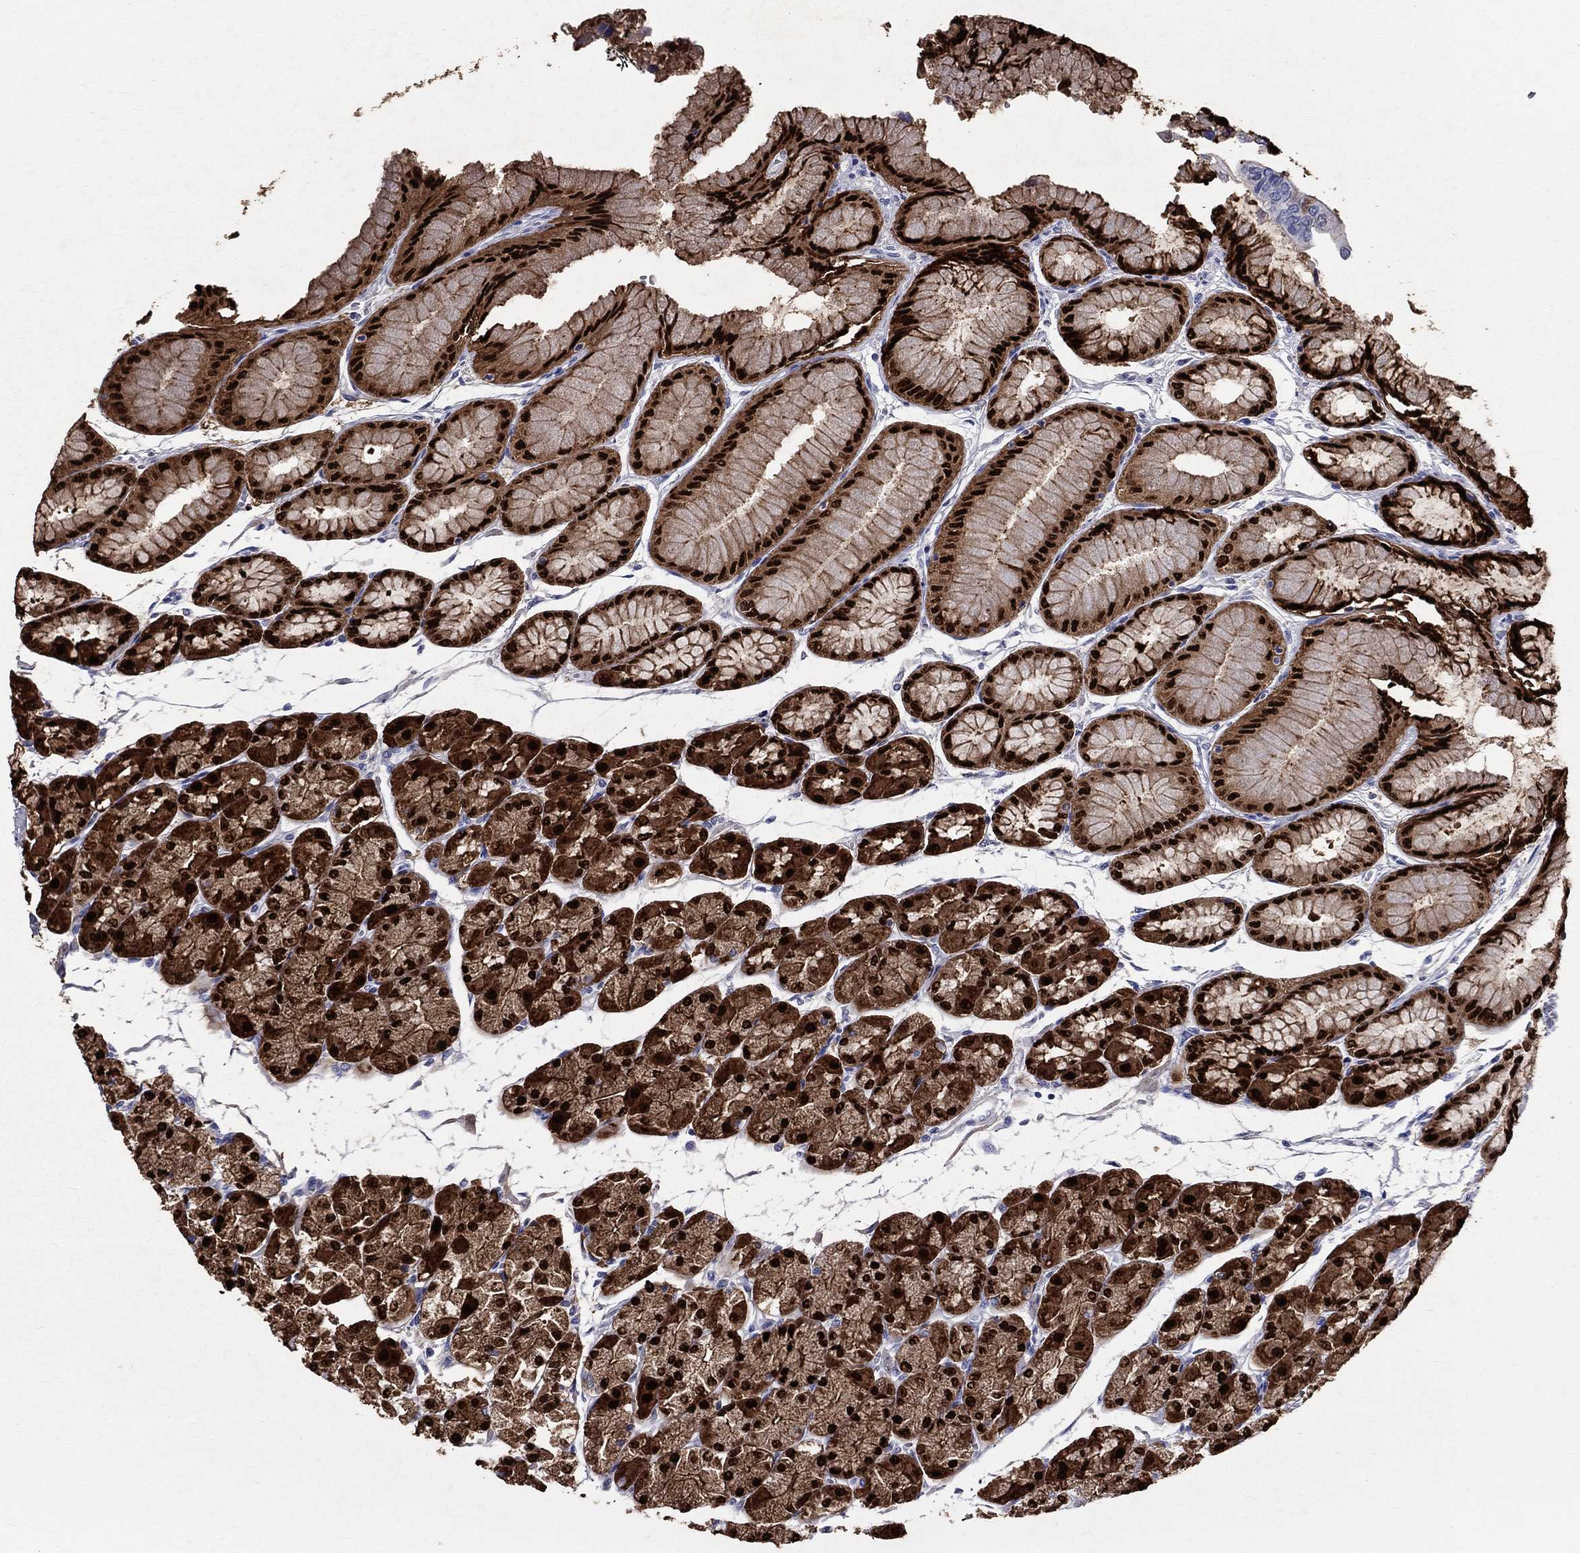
{"staining": {"intensity": "strong", "quantity": ">75%", "location": "cytoplasmic/membranous,nuclear"}, "tissue": "stomach", "cell_type": "Glandular cells", "image_type": "normal", "snomed": [{"axis": "morphology", "description": "Normal tissue, NOS"}, {"axis": "topography", "description": "Stomach, upper"}], "caption": "Strong cytoplasmic/membranous,nuclear protein positivity is appreciated in about >75% of glandular cells in stomach.", "gene": "ANXA10", "patient": {"sex": "male", "age": 60}}